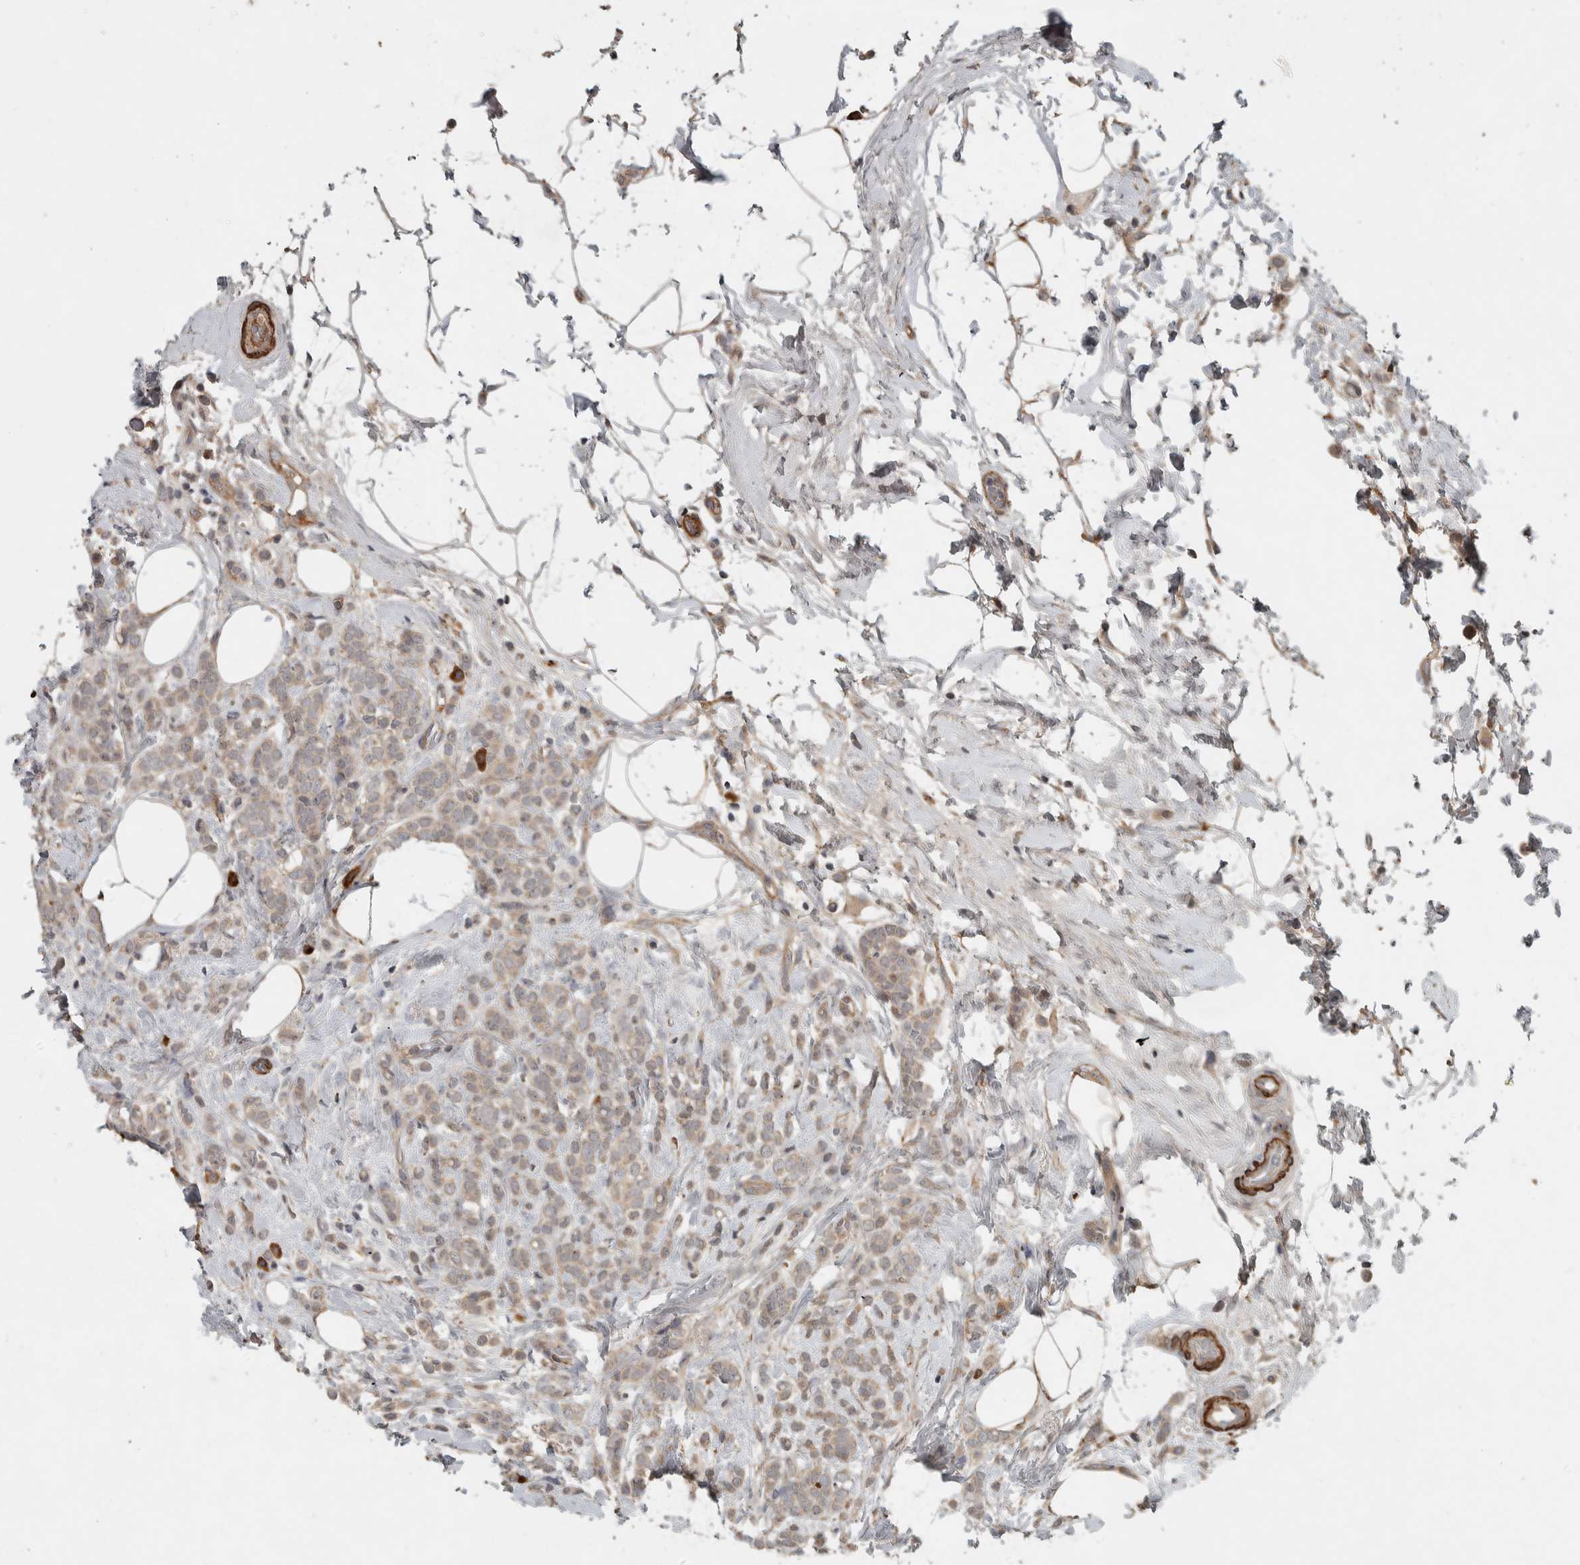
{"staining": {"intensity": "weak", "quantity": ">75%", "location": "cytoplasmic/membranous"}, "tissue": "breast cancer", "cell_type": "Tumor cells", "image_type": "cancer", "snomed": [{"axis": "morphology", "description": "Lobular carcinoma"}, {"axis": "topography", "description": "Breast"}], "caption": "Human lobular carcinoma (breast) stained with a brown dye exhibits weak cytoplasmic/membranous positive staining in approximately >75% of tumor cells.", "gene": "LBHD1", "patient": {"sex": "female", "age": 50}}